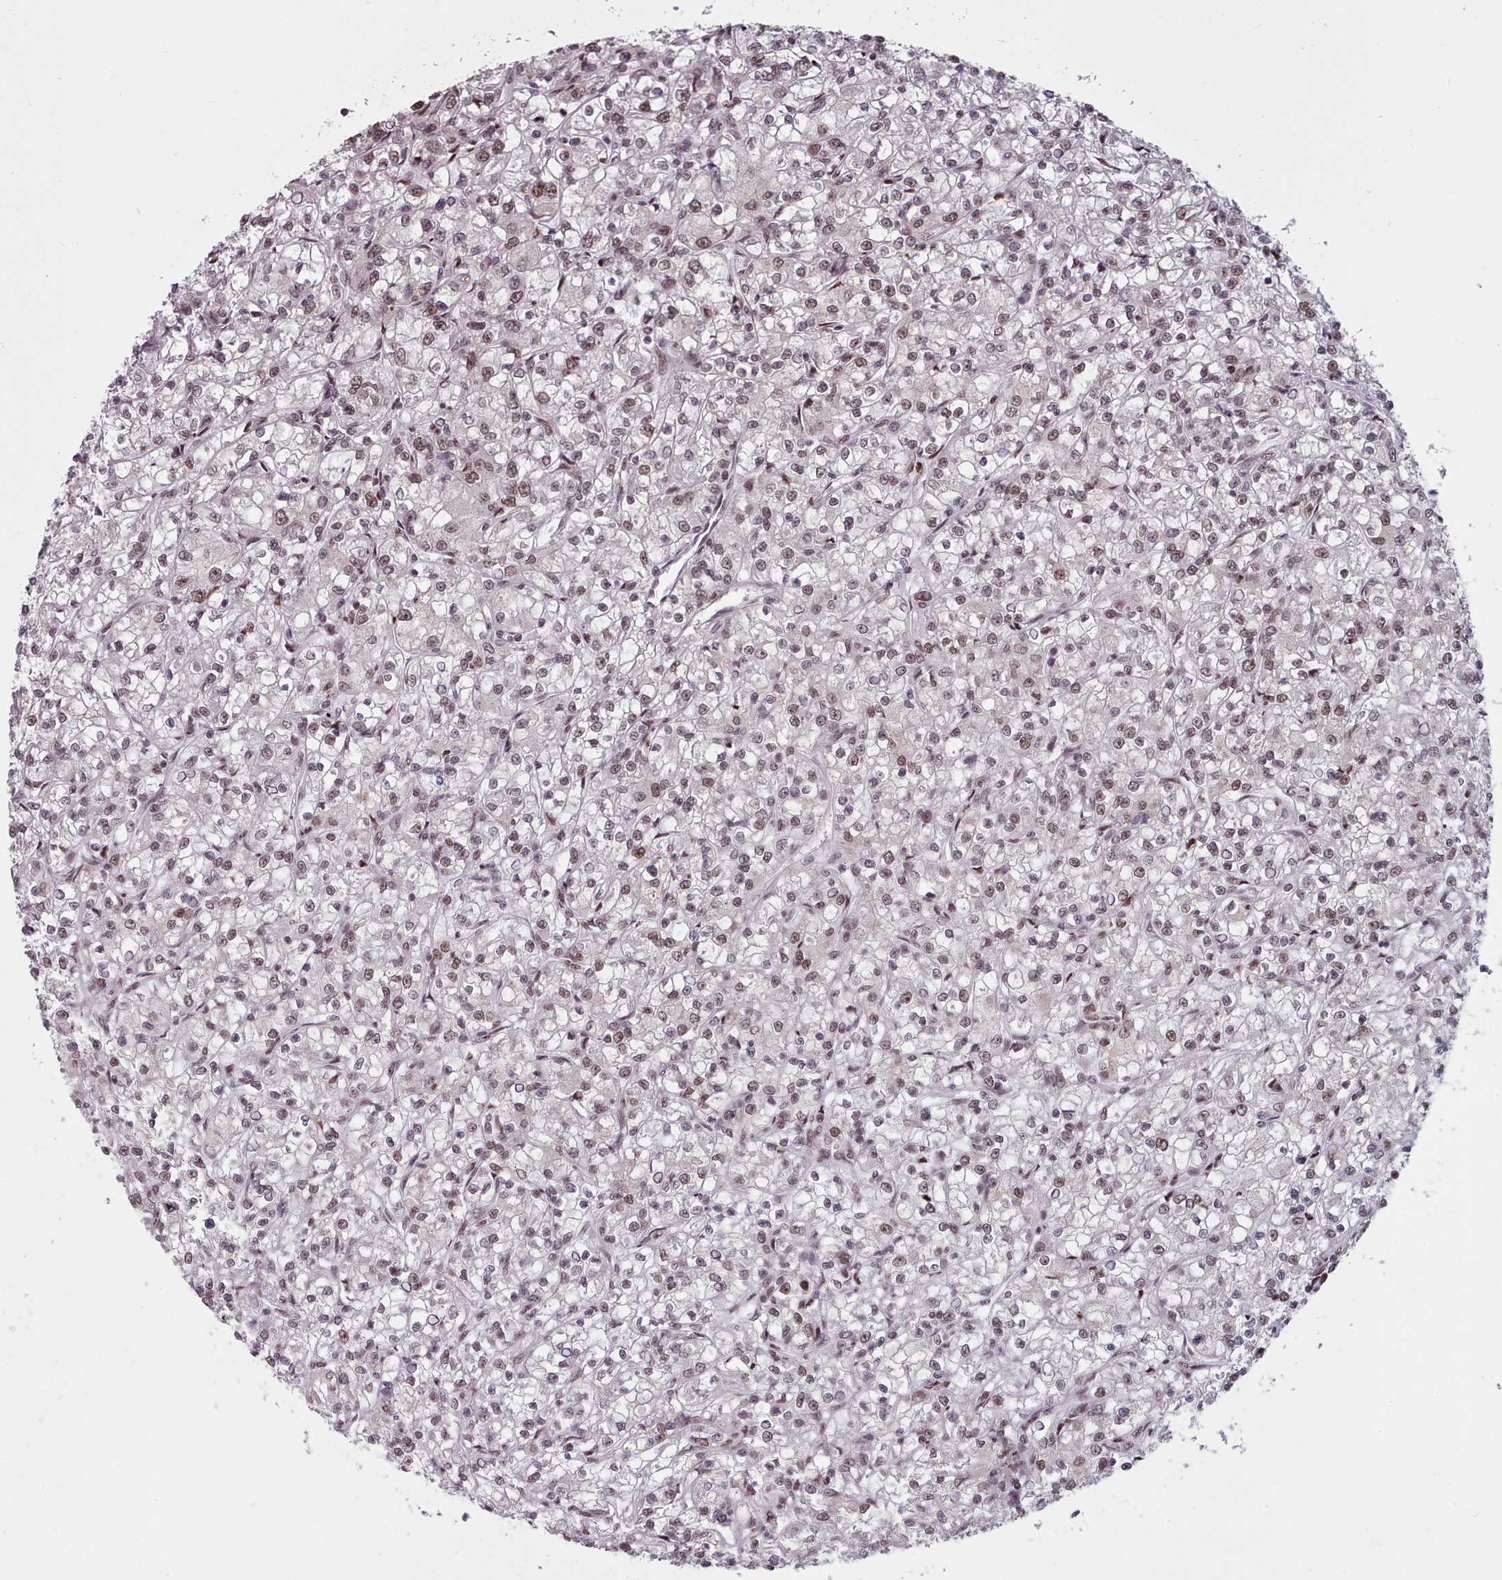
{"staining": {"intensity": "moderate", "quantity": ">75%", "location": "nuclear"}, "tissue": "renal cancer", "cell_type": "Tumor cells", "image_type": "cancer", "snomed": [{"axis": "morphology", "description": "Adenocarcinoma, NOS"}, {"axis": "topography", "description": "Kidney"}], "caption": "Immunohistochemical staining of renal adenocarcinoma displays moderate nuclear protein expression in about >75% of tumor cells. The protein is stained brown, and the nuclei are stained in blue (DAB IHC with brightfield microscopy, high magnification).", "gene": "SRRM1", "patient": {"sex": "female", "age": 59}}